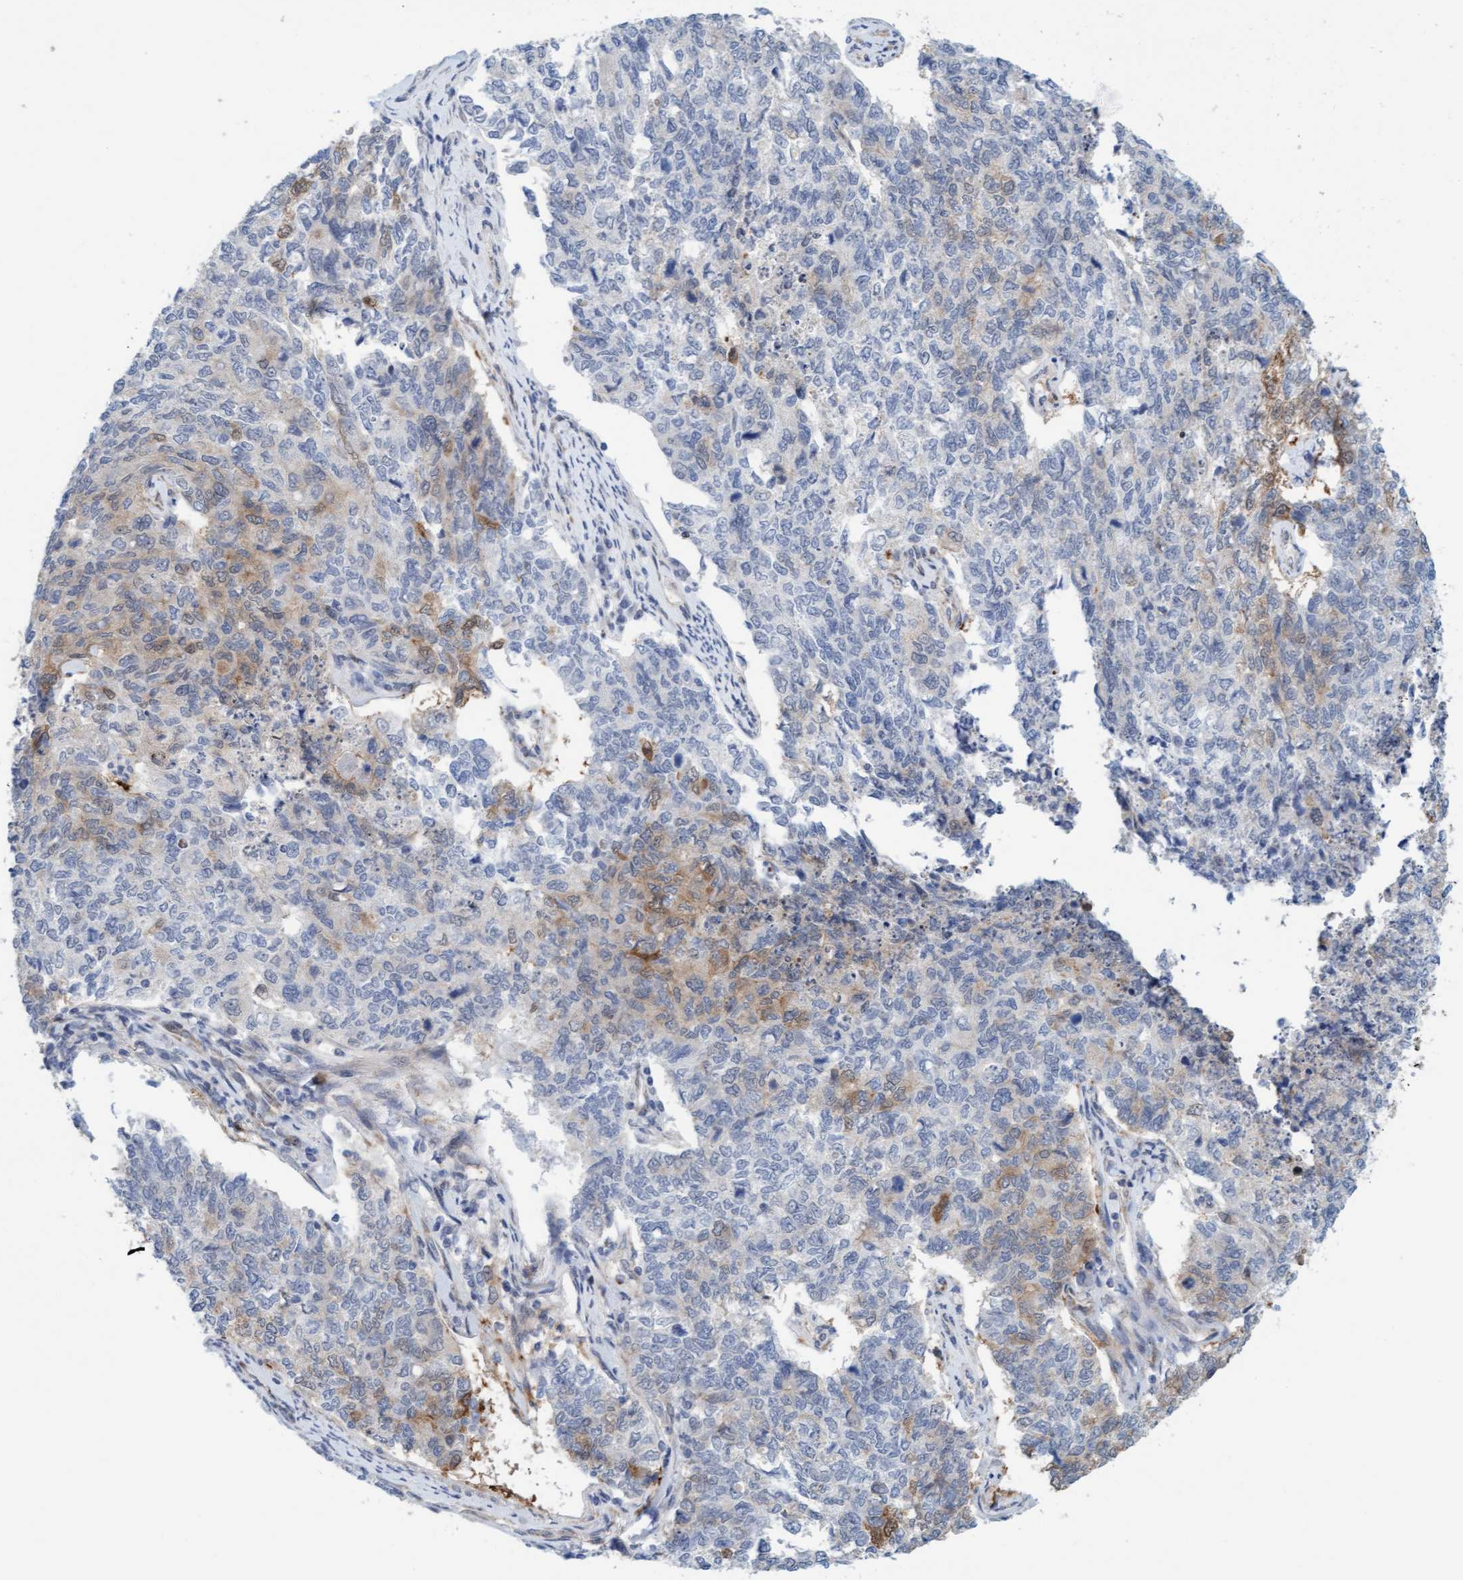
{"staining": {"intensity": "moderate", "quantity": "<25%", "location": "cytoplasmic/membranous,nuclear"}, "tissue": "cervical cancer", "cell_type": "Tumor cells", "image_type": "cancer", "snomed": [{"axis": "morphology", "description": "Squamous cell carcinoma, NOS"}, {"axis": "topography", "description": "Cervix"}], "caption": "IHC (DAB (3,3'-diaminobenzidine)) staining of cervical cancer (squamous cell carcinoma) shows moderate cytoplasmic/membranous and nuclear protein positivity in approximately <25% of tumor cells.", "gene": "EIF4EBP1", "patient": {"sex": "female", "age": 63}}